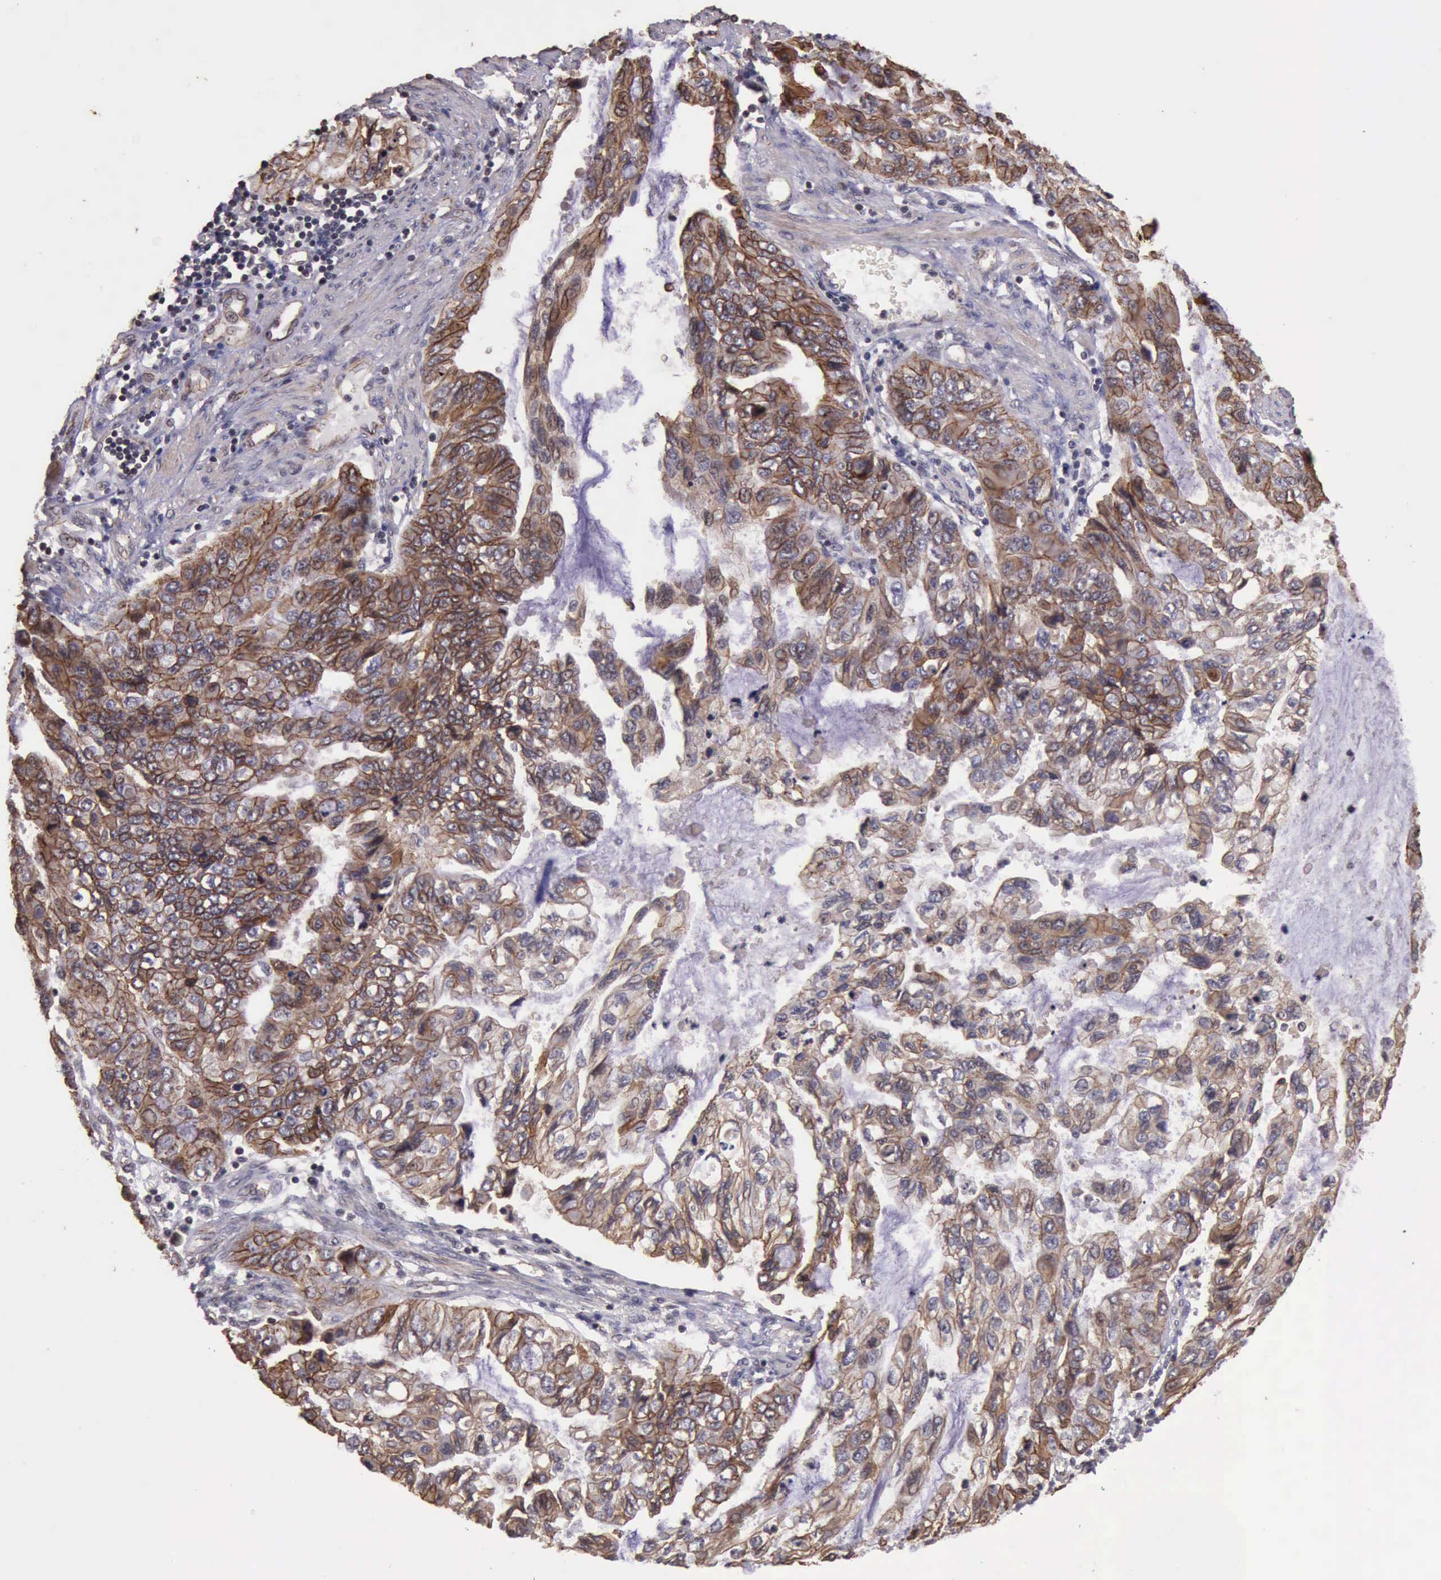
{"staining": {"intensity": "moderate", "quantity": ">75%", "location": "cytoplasmic/membranous"}, "tissue": "stomach cancer", "cell_type": "Tumor cells", "image_type": "cancer", "snomed": [{"axis": "morphology", "description": "Adenocarcinoma, NOS"}, {"axis": "topography", "description": "Stomach, upper"}], "caption": "The image demonstrates staining of stomach cancer (adenocarcinoma), revealing moderate cytoplasmic/membranous protein staining (brown color) within tumor cells. (IHC, brightfield microscopy, high magnification).", "gene": "CTNNB1", "patient": {"sex": "female", "age": 52}}